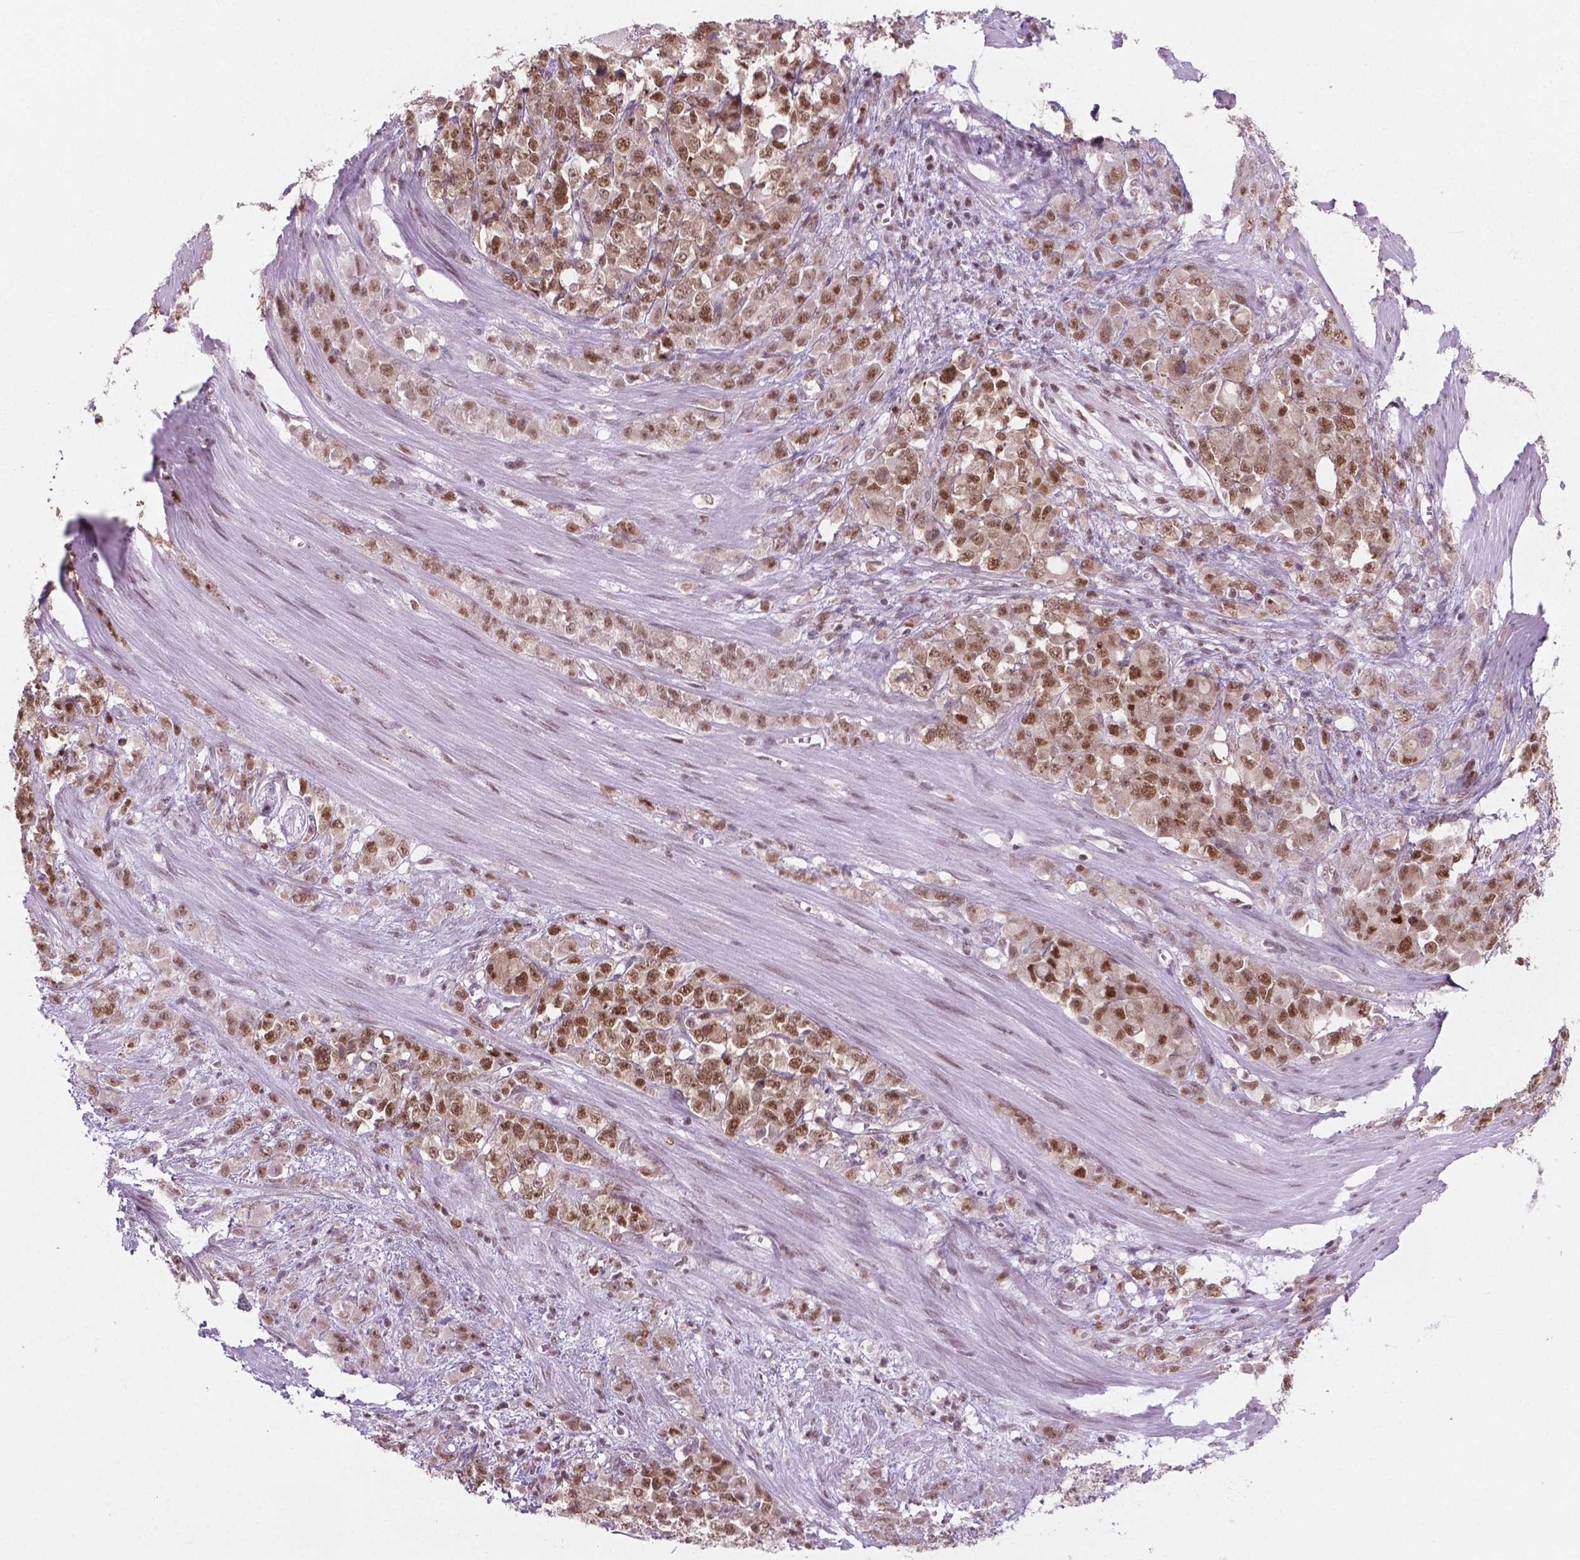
{"staining": {"intensity": "moderate", "quantity": ">75%", "location": "nuclear"}, "tissue": "stomach cancer", "cell_type": "Tumor cells", "image_type": "cancer", "snomed": [{"axis": "morphology", "description": "Adenocarcinoma, NOS"}, {"axis": "topography", "description": "Stomach"}], "caption": "Immunohistochemistry histopathology image of stomach cancer stained for a protein (brown), which displays medium levels of moderate nuclear expression in about >75% of tumor cells.", "gene": "PHAX", "patient": {"sex": "female", "age": 76}}